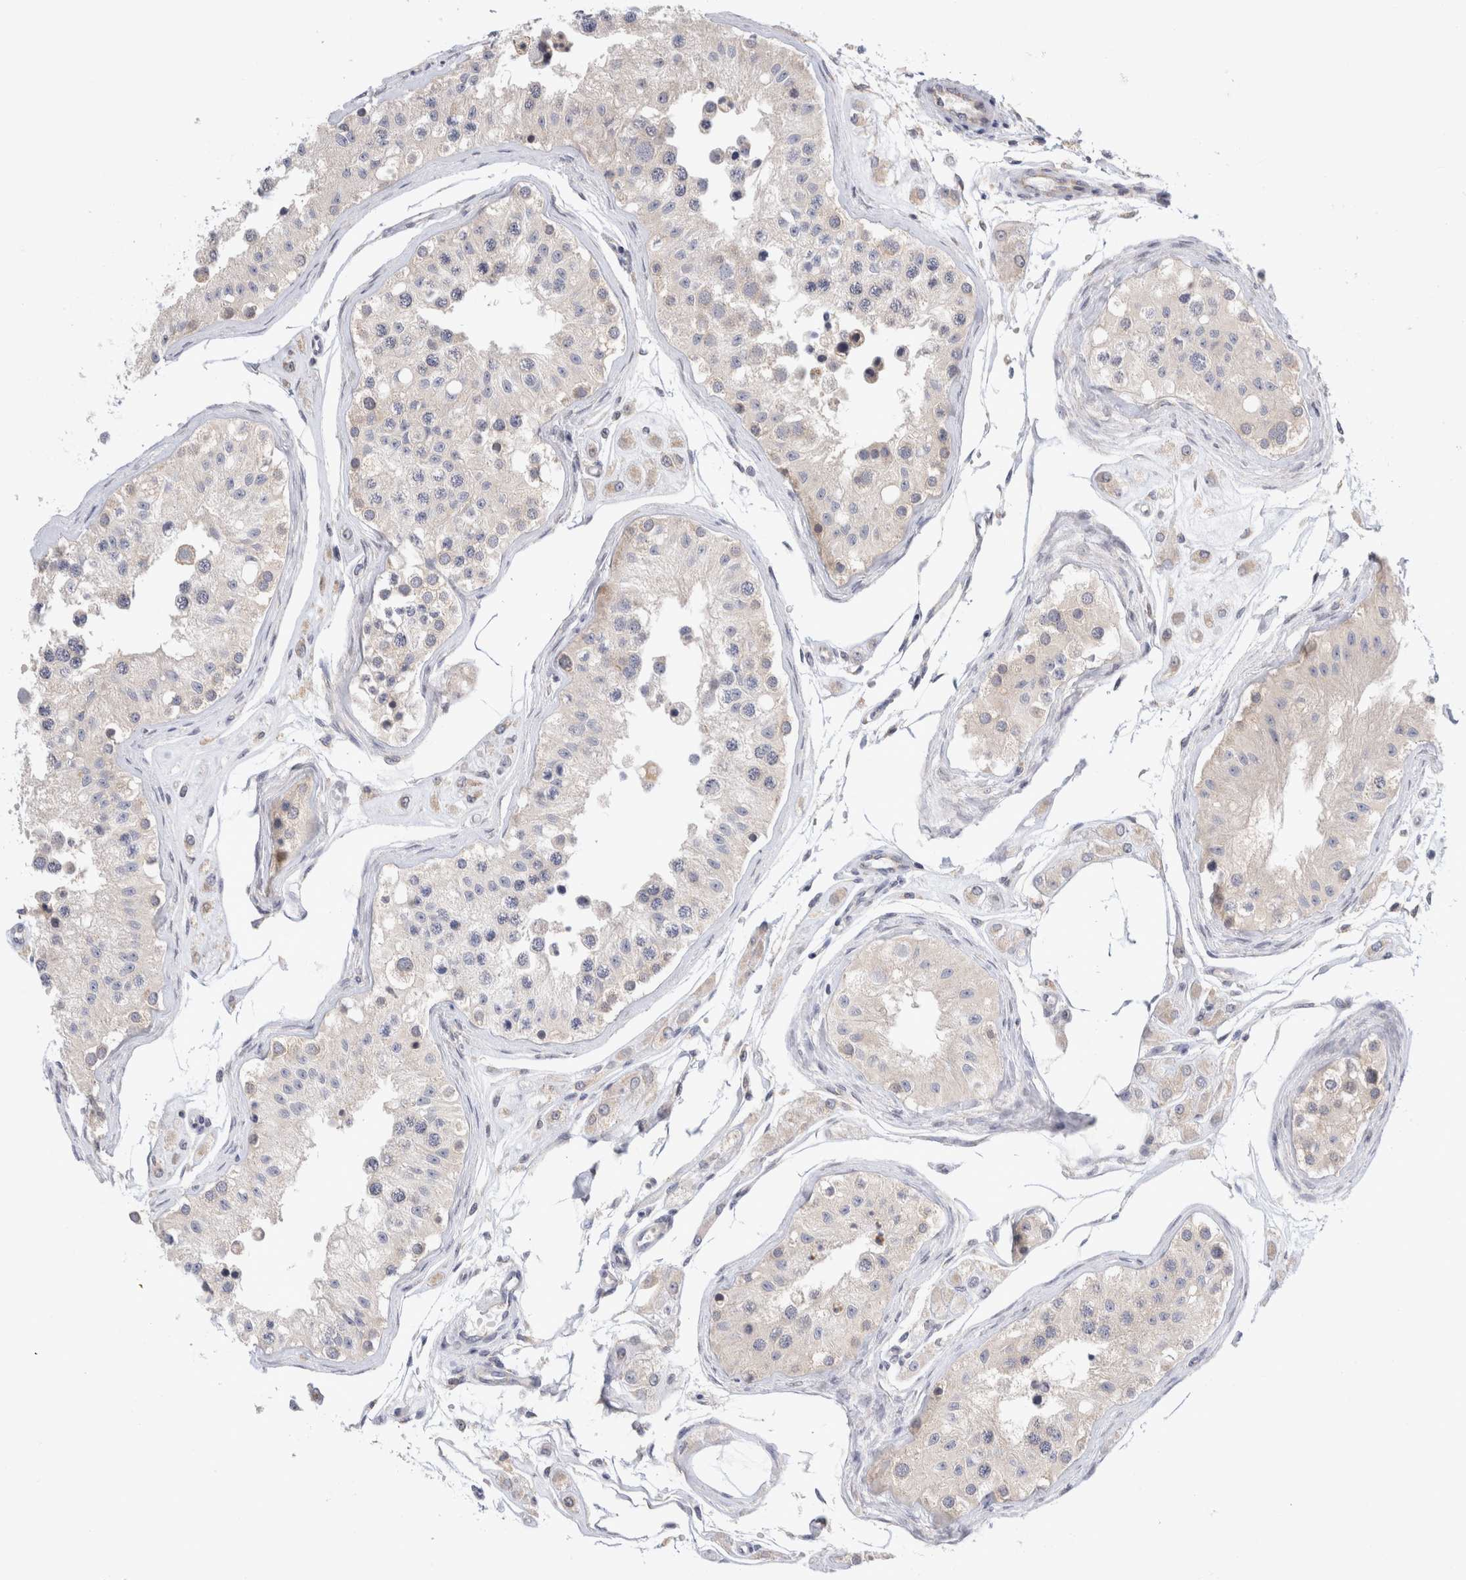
{"staining": {"intensity": "weak", "quantity": "<25%", "location": "cytoplasmic/membranous"}, "tissue": "testis", "cell_type": "Cells in seminiferous ducts", "image_type": "normal", "snomed": [{"axis": "morphology", "description": "Normal tissue, NOS"}, {"axis": "morphology", "description": "Adenocarcinoma, metastatic, NOS"}, {"axis": "topography", "description": "Testis"}], "caption": "A micrograph of human testis is negative for staining in cells in seminiferous ducts. (Immunohistochemistry (ihc), brightfield microscopy, high magnification).", "gene": "NEDD4L", "patient": {"sex": "male", "age": 26}}